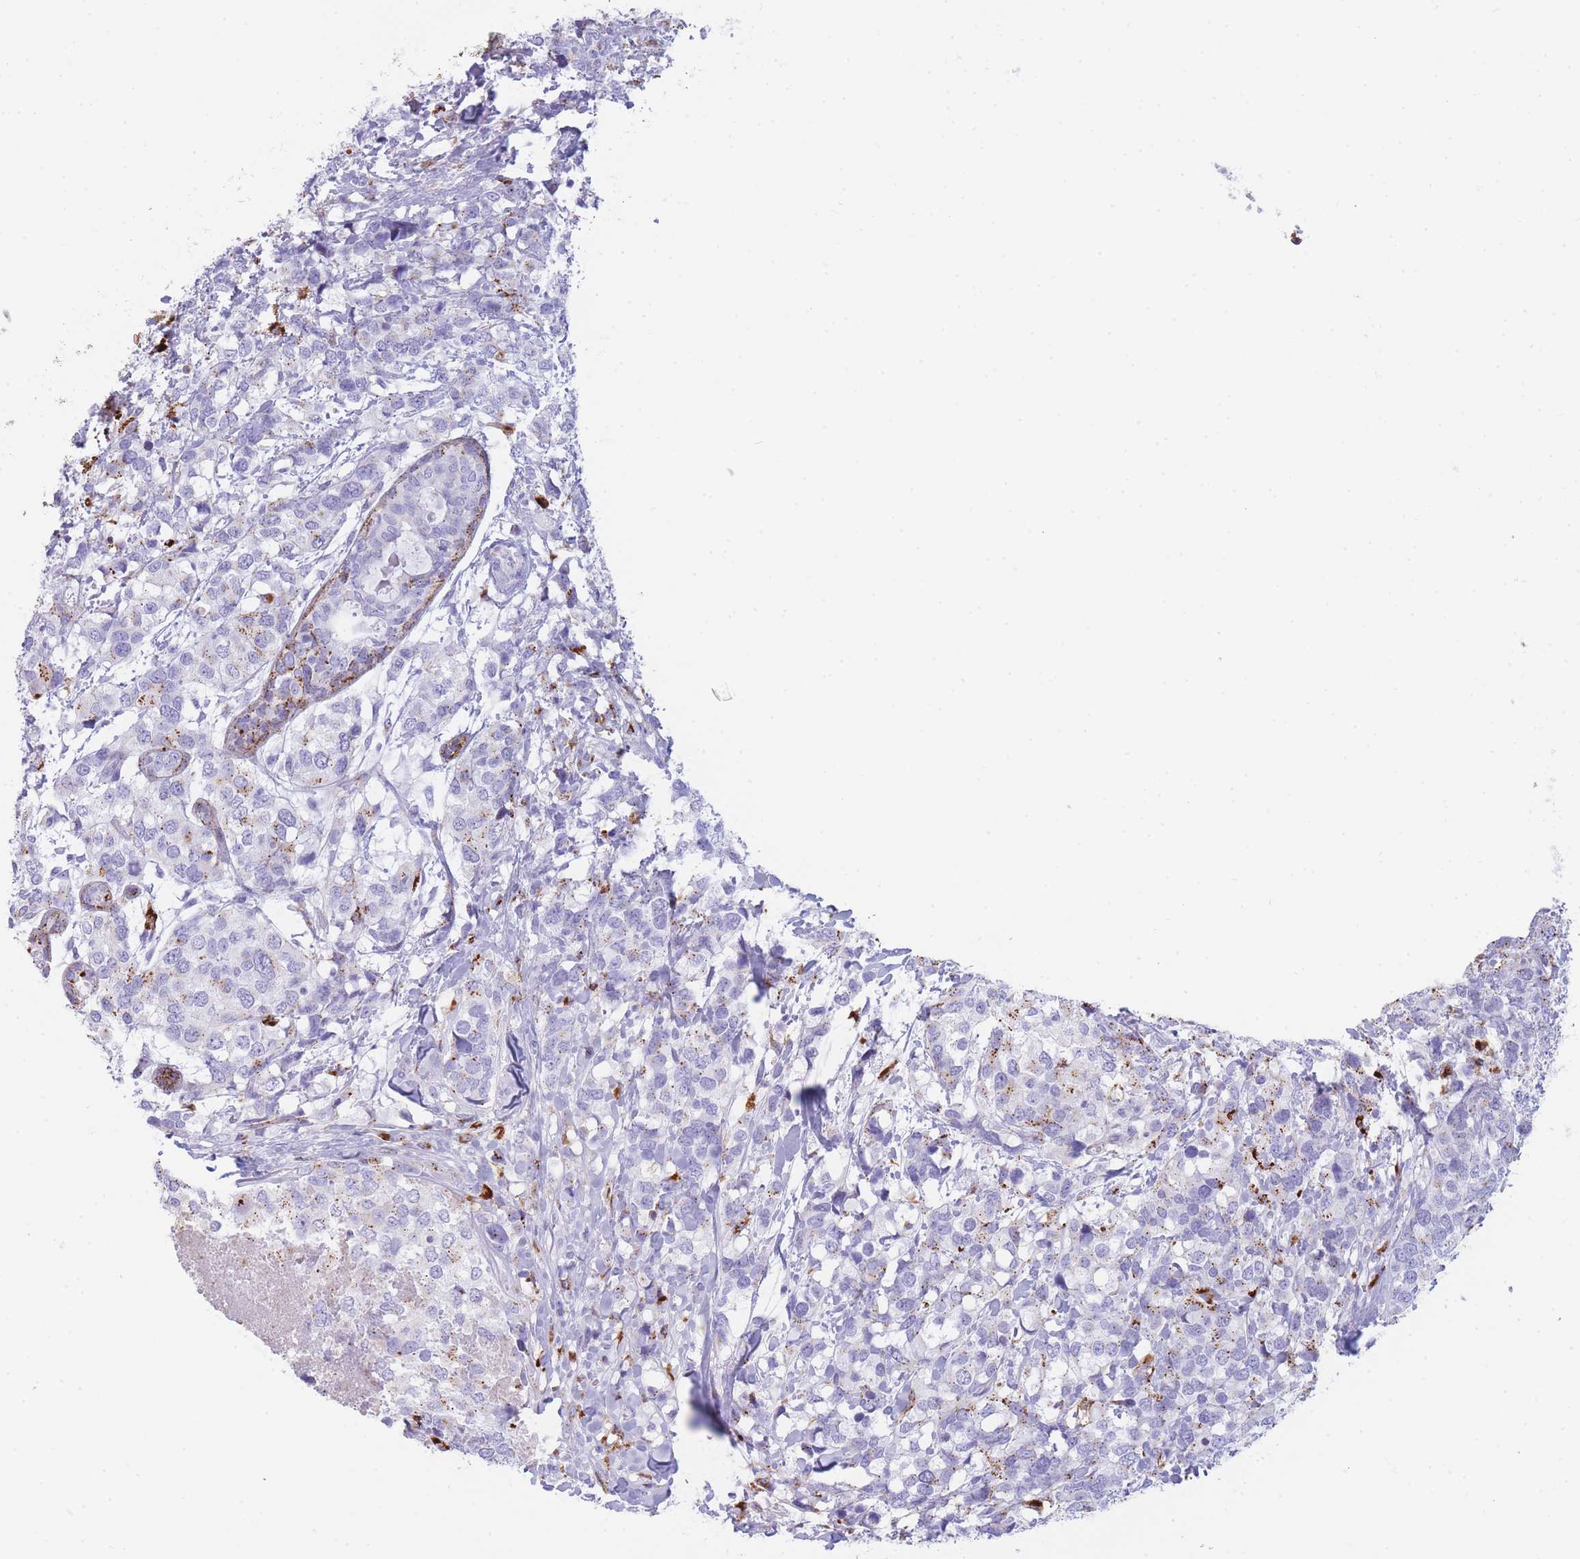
{"staining": {"intensity": "strong", "quantity": "<25%", "location": "cytoplasmic/membranous"}, "tissue": "breast cancer", "cell_type": "Tumor cells", "image_type": "cancer", "snomed": [{"axis": "morphology", "description": "Lobular carcinoma"}, {"axis": "topography", "description": "Breast"}], "caption": "Human breast cancer stained with a protein marker demonstrates strong staining in tumor cells.", "gene": "GAA", "patient": {"sex": "female", "age": 59}}